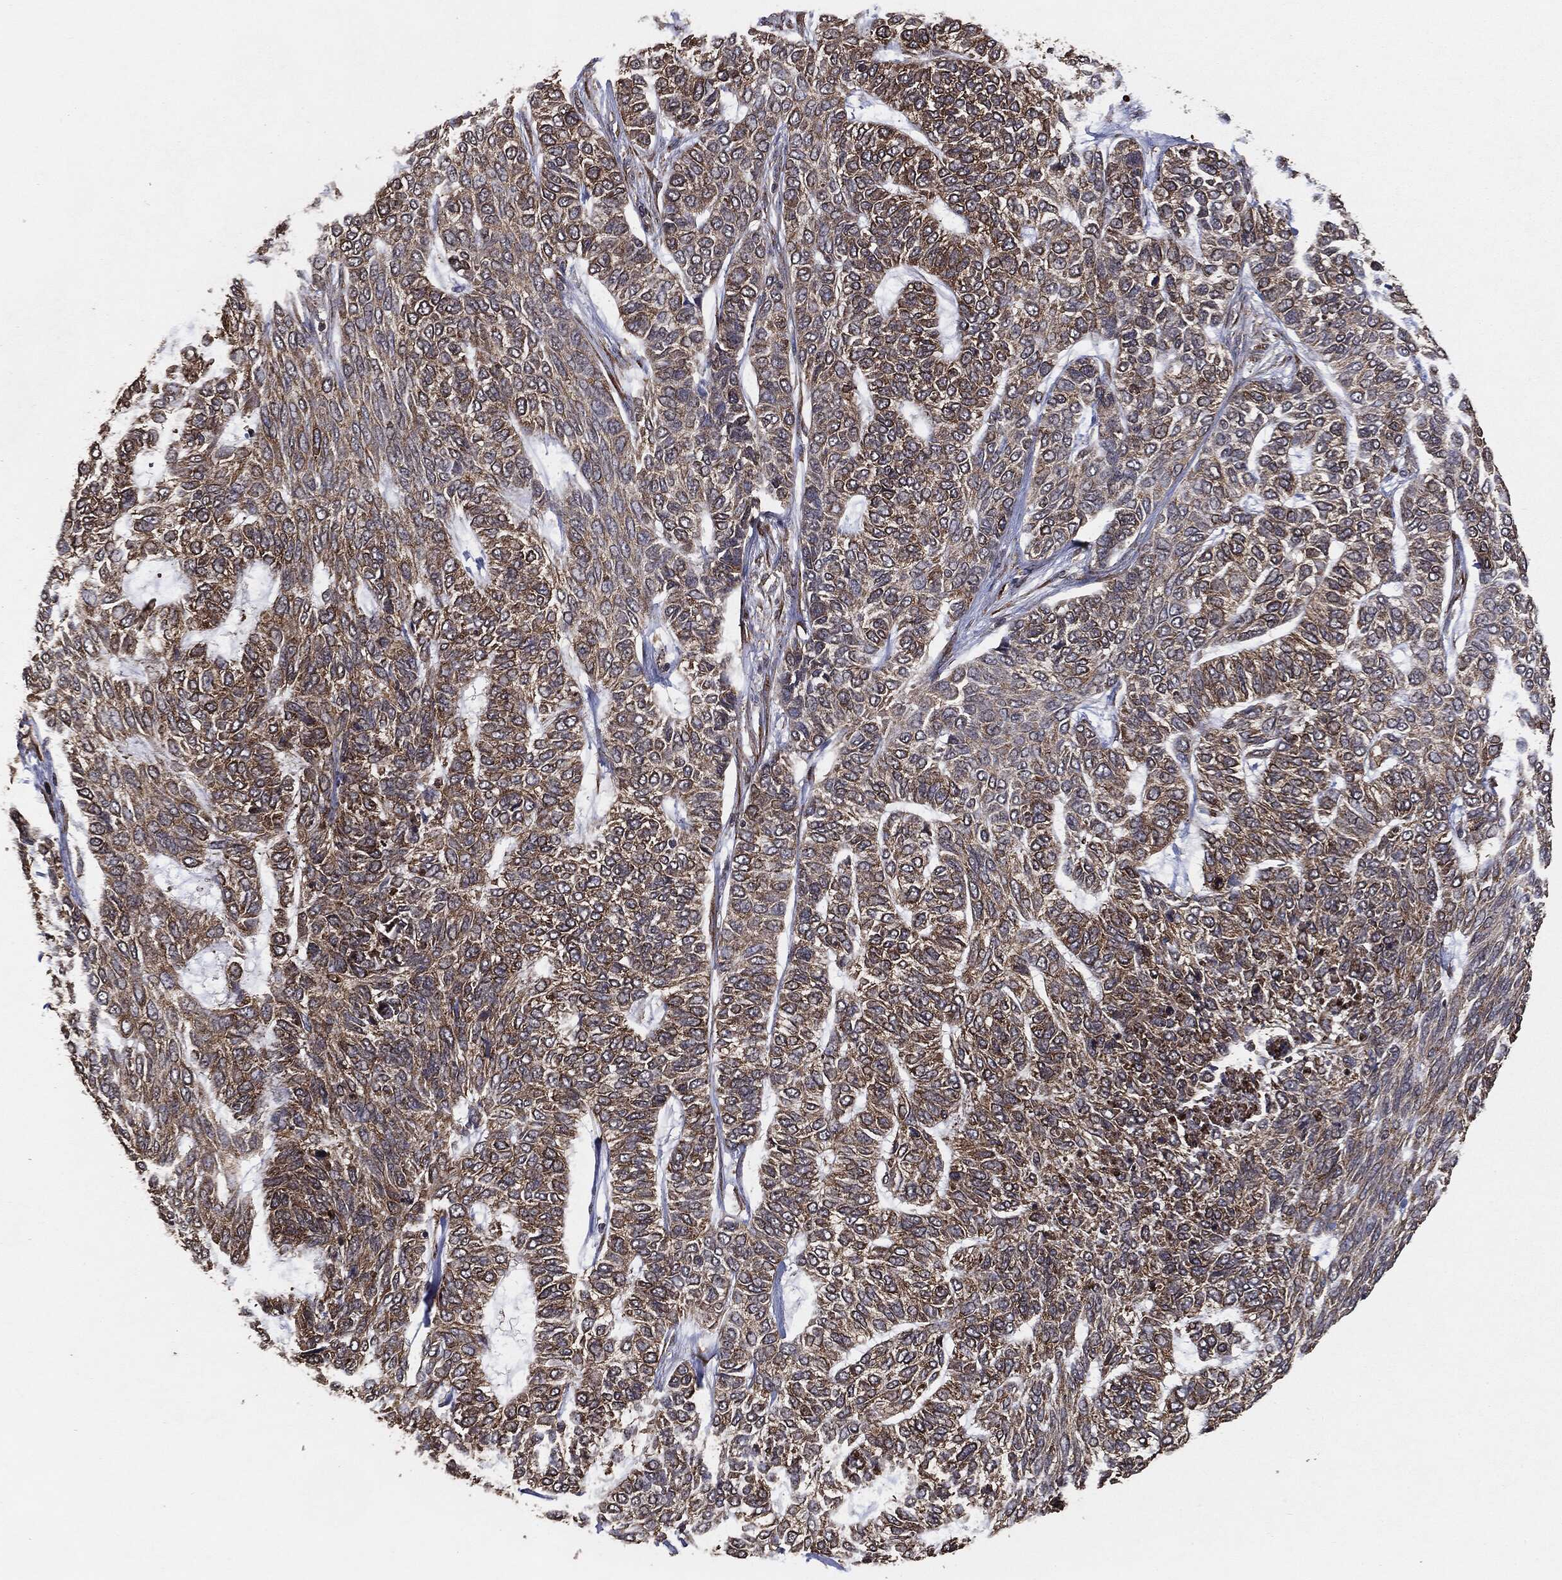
{"staining": {"intensity": "weak", "quantity": "25%-75%", "location": "cytoplasmic/membranous"}, "tissue": "skin cancer", "cell_type": "Tumor cells", "image_type": "cancer", "snomed": [{"axis": "morphology", "description": "Basal cell carcinoma"}, {"axis": "topography", "description": "Skin"}], "caption": "Tumor cells display low levels of weak cytoplasmic/membranous positivity in approximately 25%-75% of cells in skin basal cell carcinoma.", "gene": "MTOR", "patient": {"sex": "female", "age": 65}}